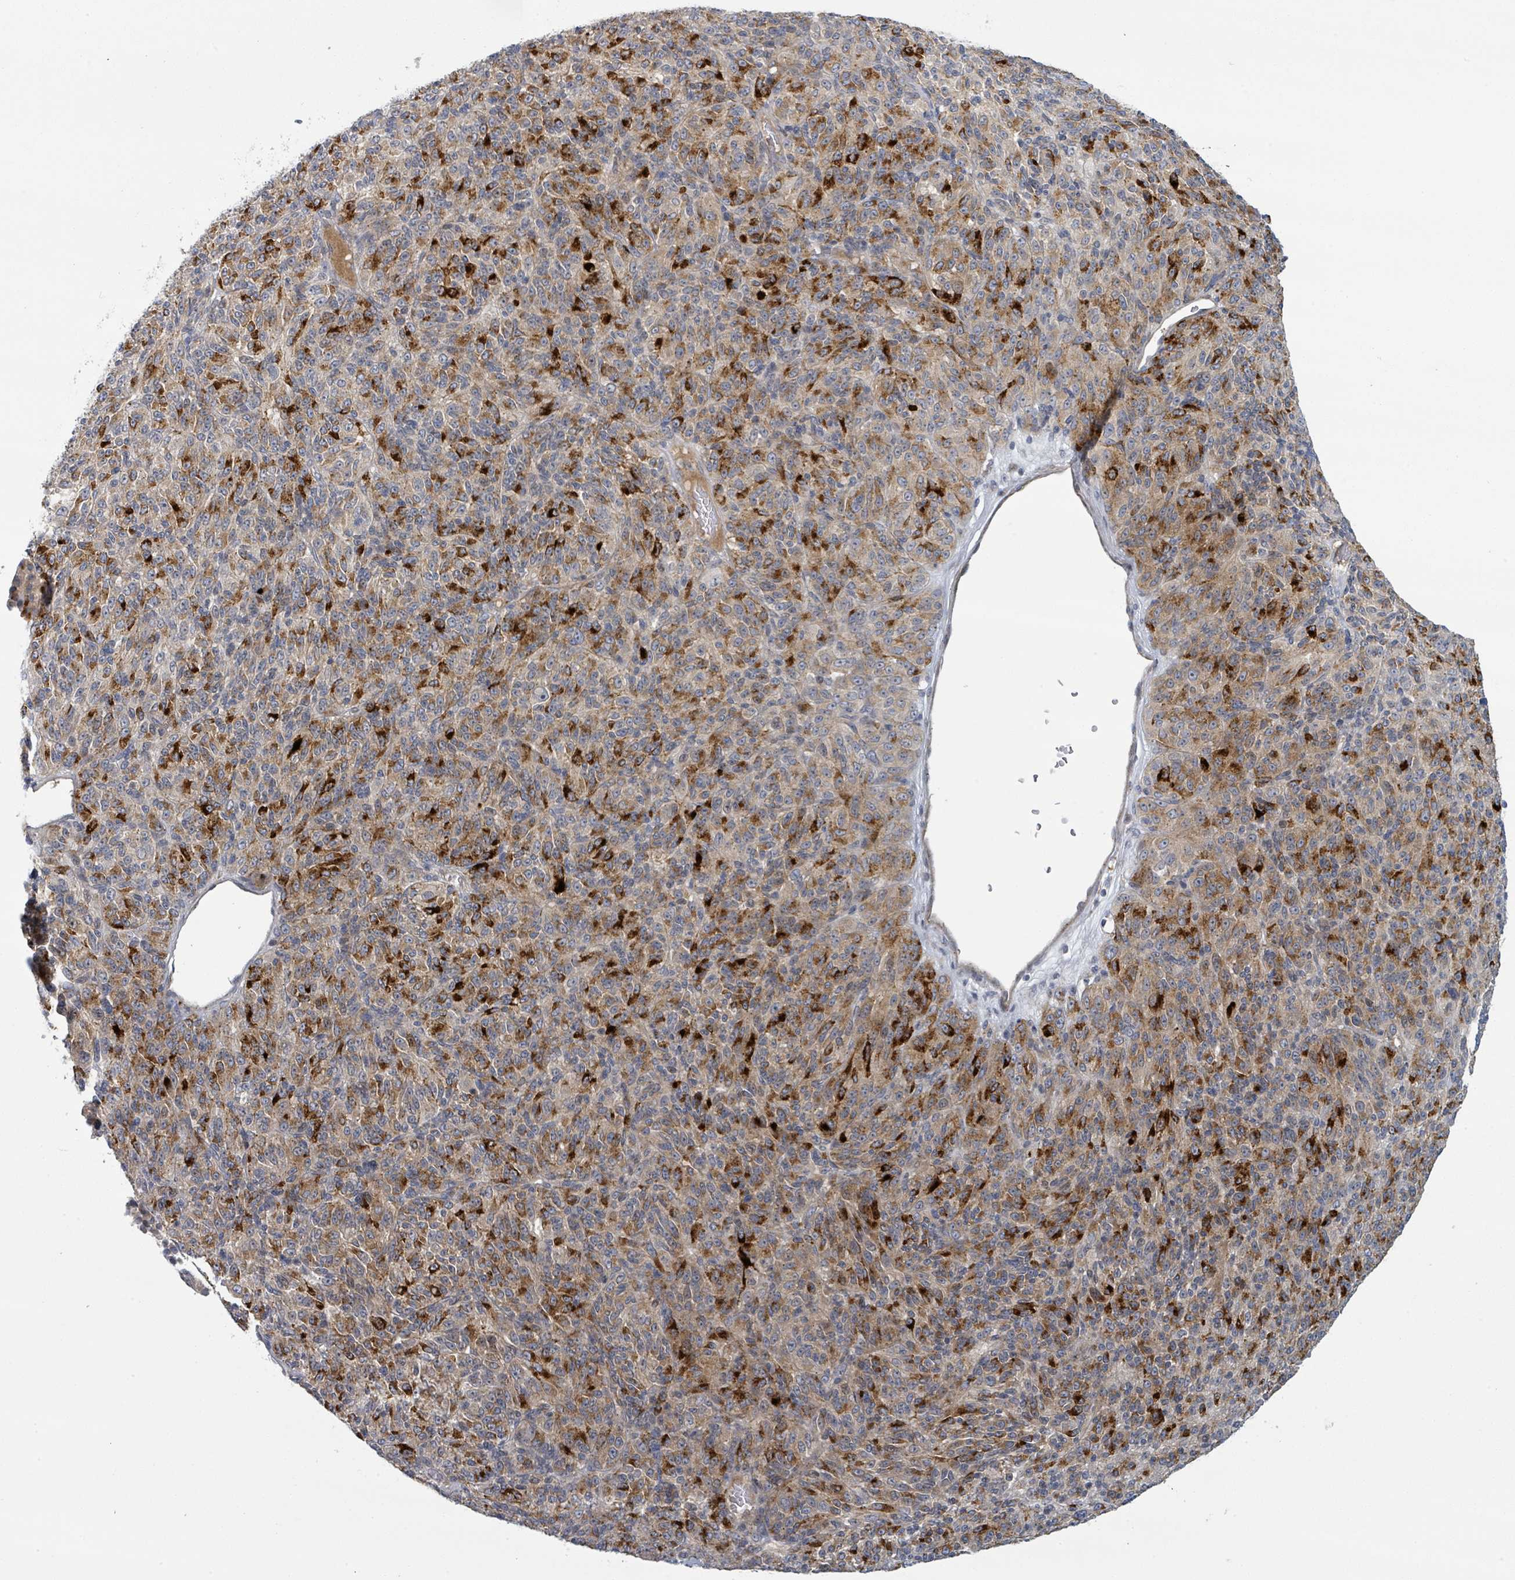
{"staining": {"intensity": "strong", "quantity": "<25%", "location": "cytoplasmic/membranous"}, "tissue": "melanoma", "cell_type": "Tumor cells", "image_type": "cancer", "snomed": [{"axis": "morphology", "description": "Malignant melanoma, Metastatic site"}, {"axis": "topography", "description": "Brain"}], "caption": "The image exhibits staining of malignant melanoma (metastatic site), revealing strong cytoplasmic/membranous protein staining (brown color) within tumor cells.", "gene": "COL5A3", "patient": {"sex": "female", "age": 56}}